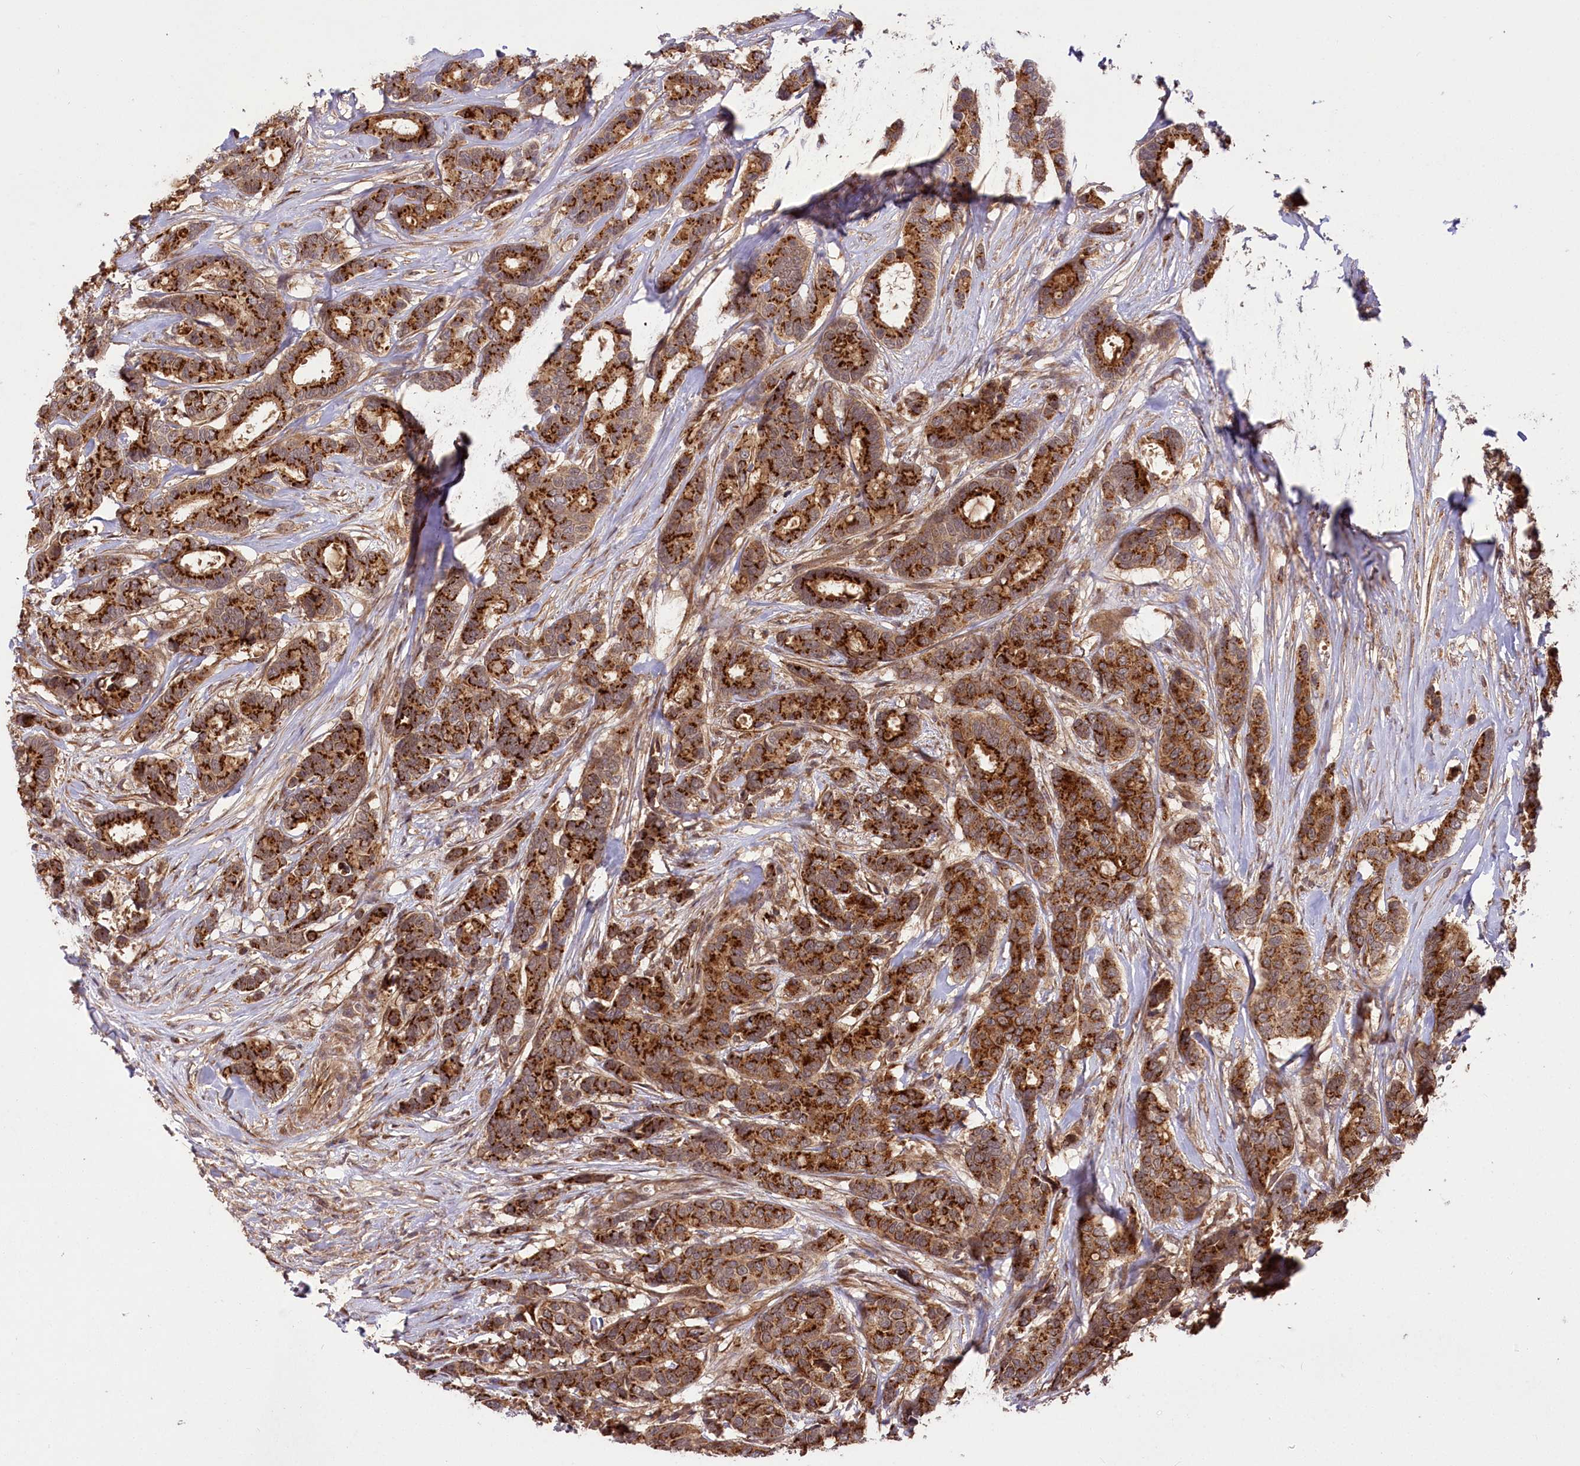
{"staining": {"intensity": "strong", "quantity": ">75%", "location": "cytoplasmic/membranous"}, "tissue": "breast cancer", "cell_type": "Tumor cells", "image_type": "cancer", "snomed": [{"axis": "morphology", "description": "Duct carcinoma"}, {"axis": "topography", "description": "Breast"}], "caption": "IHC of breast invasive ductal carcinoma demonstrates high levels of strong cytoplasmic/membranous positivity in approximately >75% of tumor cells. (IHC, brightfield microscopy, high magnification).", "gene": "CARD19", "patient": {"sex": "female", "age": 87}}